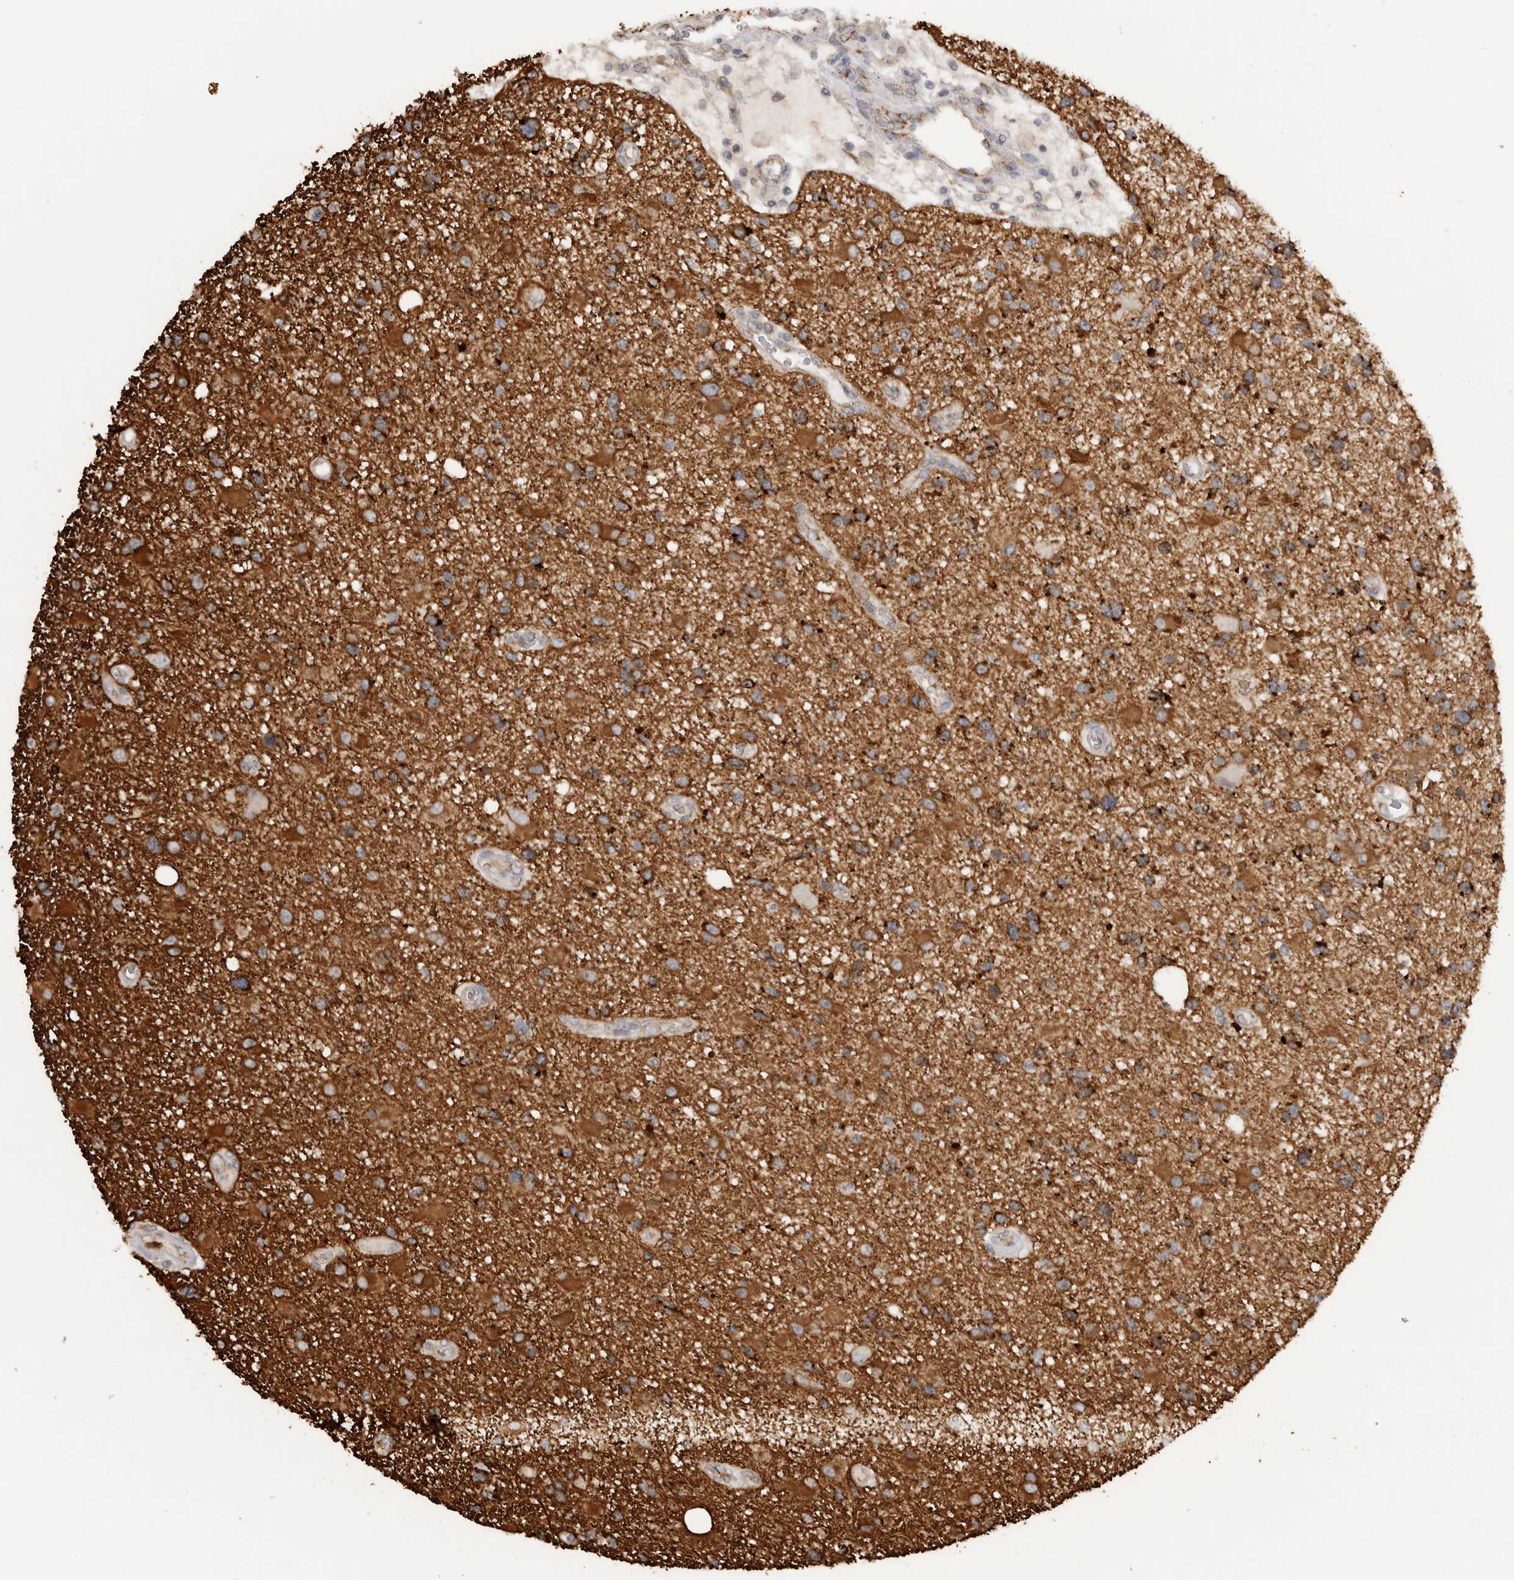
{"staining": {"intensity": "moderate", "quantity": ">75%", "location": "cytoplasmic/membranous"}, "tissue": "glioma", "cell_type": "Tumor cells", "image_type": "cancer", "snomed": [{"axis": "morphology", "description": "Glioma, malignant, High grade"}, {"axis": "topography", "description": "Brain"}], "caption": "Immunohistochemical staining of human malignant glioma (high-grade) displays medium levels of moderate cytoplasmic/membranous protein positivity in about >75% of tumor cells.", "gene": "DYRK2", "patient": {"sex": "male", "age": 33}}